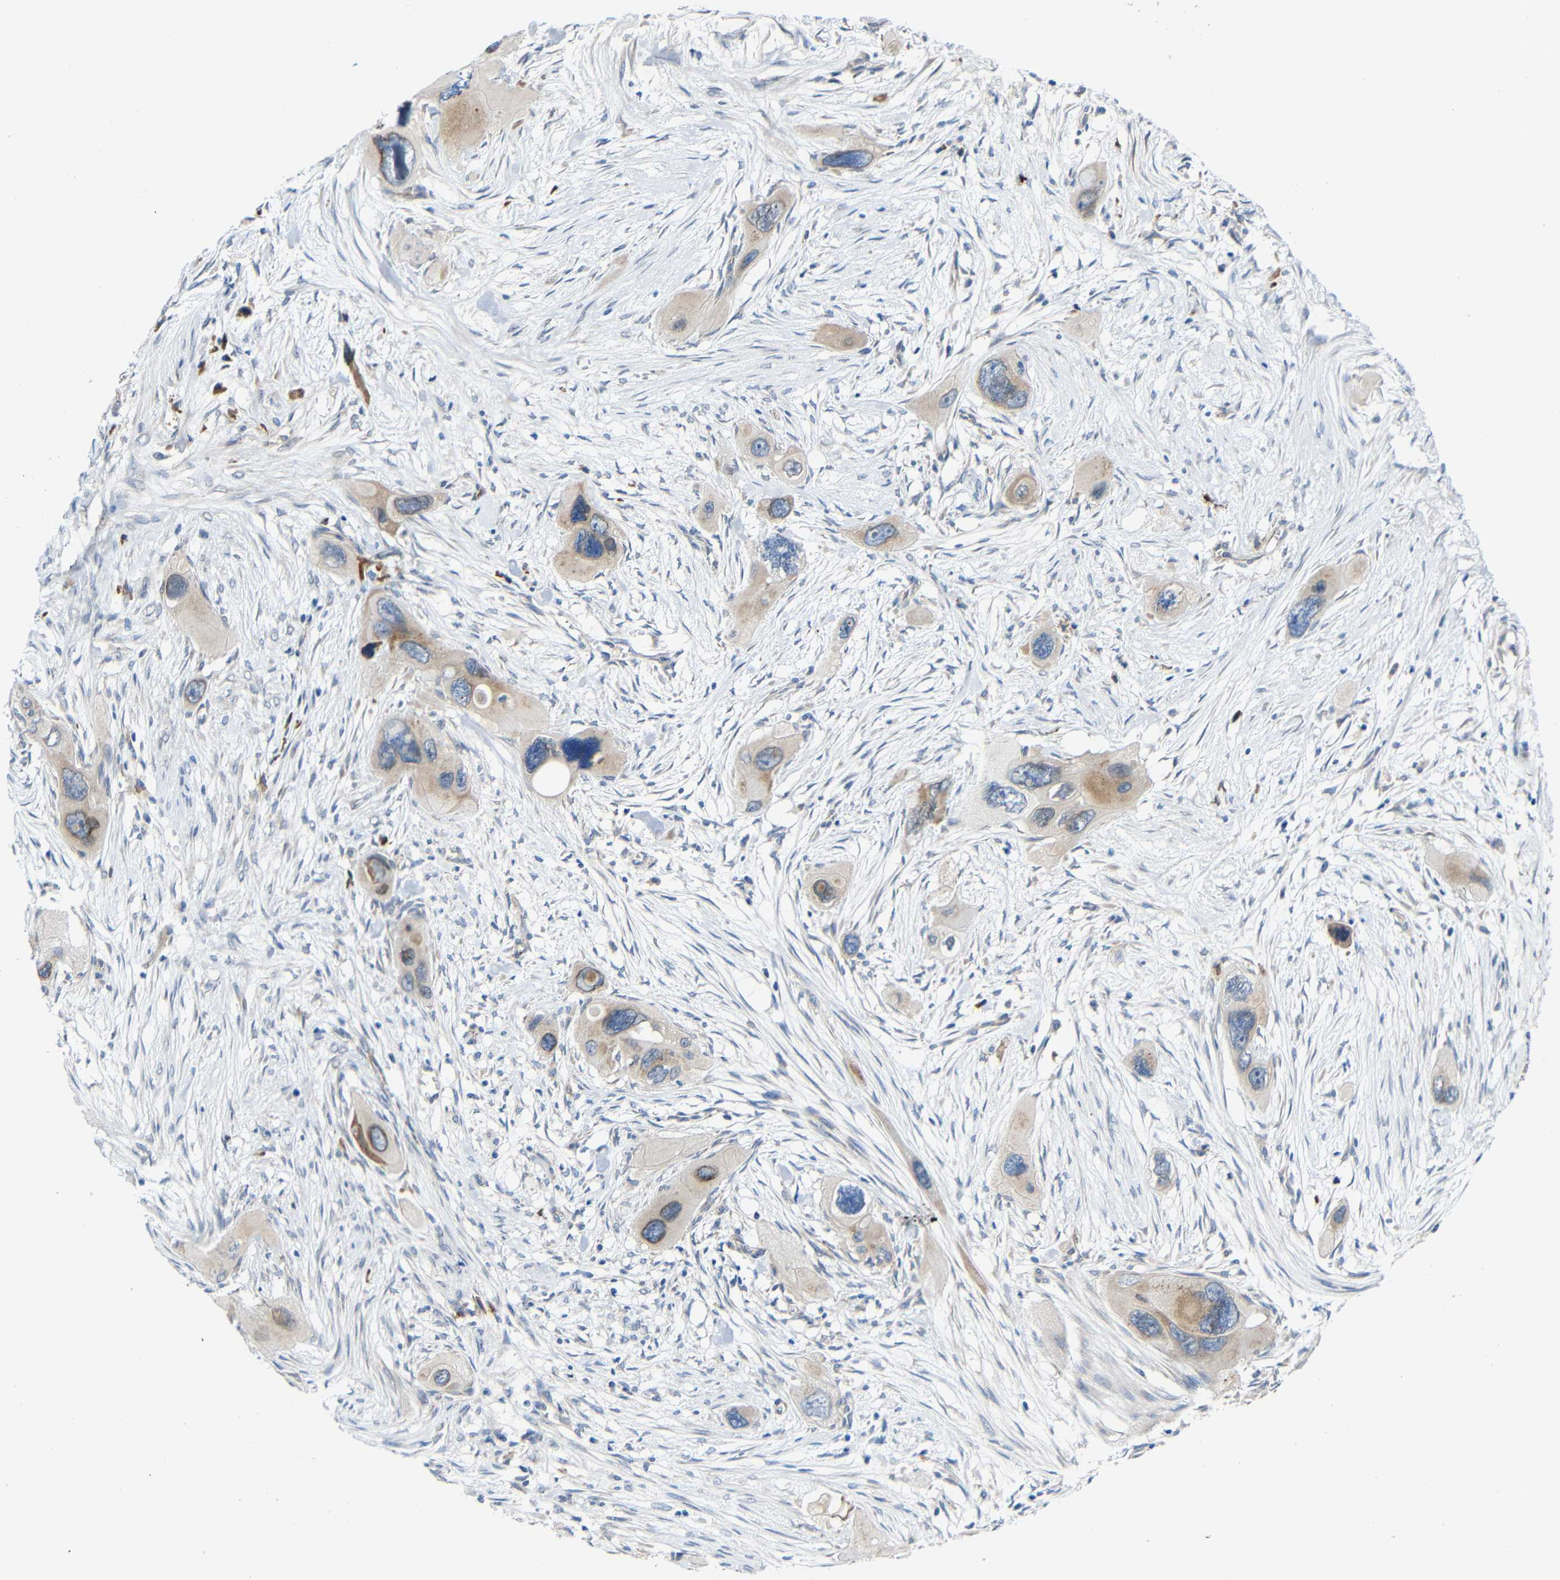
{"staining": {"intensity": "weak", "quantity": "25%-75%", "location": "cytoplasmic/membranous"}, "tissue": "pancreatic cancer", "cell_type": "Tumor cells", "image_type": "cancer", "snomed": [{"axis": "morphology", "description": "Adenocarcinoma, NOS"}, {"axis": "topography", "description": "Pancreas"}], "caption": "The photomicrograph reveals a brown stain indicating the presence of a protein in the cytoplasmic/membranous of tumor cells in adenocarcinoma (pancreatic).", "gene": "TMEM25", "patient": {"sex": "male", "age": 73}}